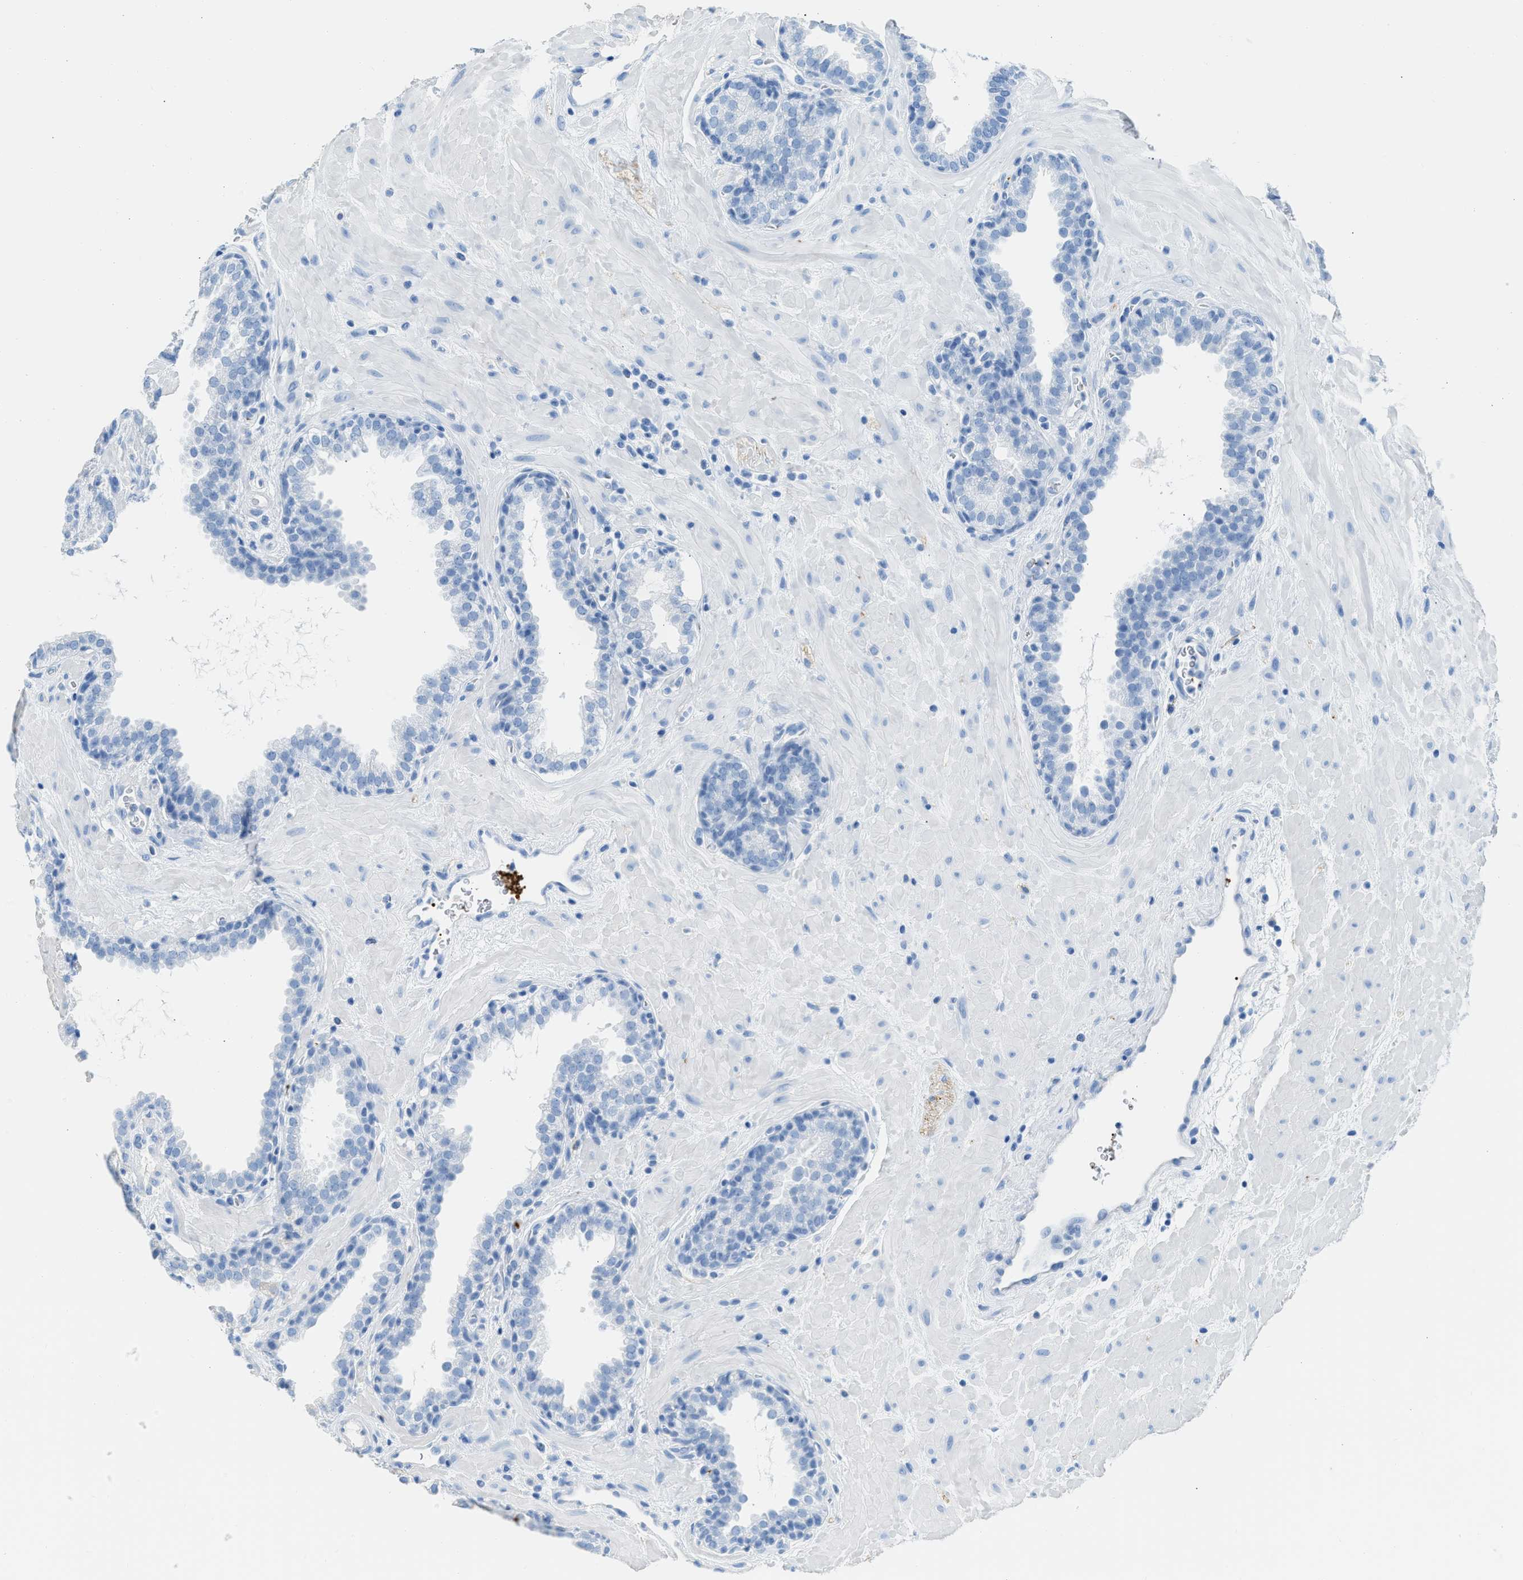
{"staining": {"intensity": "negative", "quantity": "none", "location": "none"}, "tissue": "prostate", "cell_type": "Glandular cells", "image_type": "normal", "snomed": [{"axis": "morphology", "description": "Normal tissue, NOS"}, {"axis": "topography", "description": "Prostate"}], "caption": "Immunohistochemical staining of normal prostate displays no significant expression in glandular cells.", "gene": "FAIM2", "patient": {"sex": "male", "age": 51}}